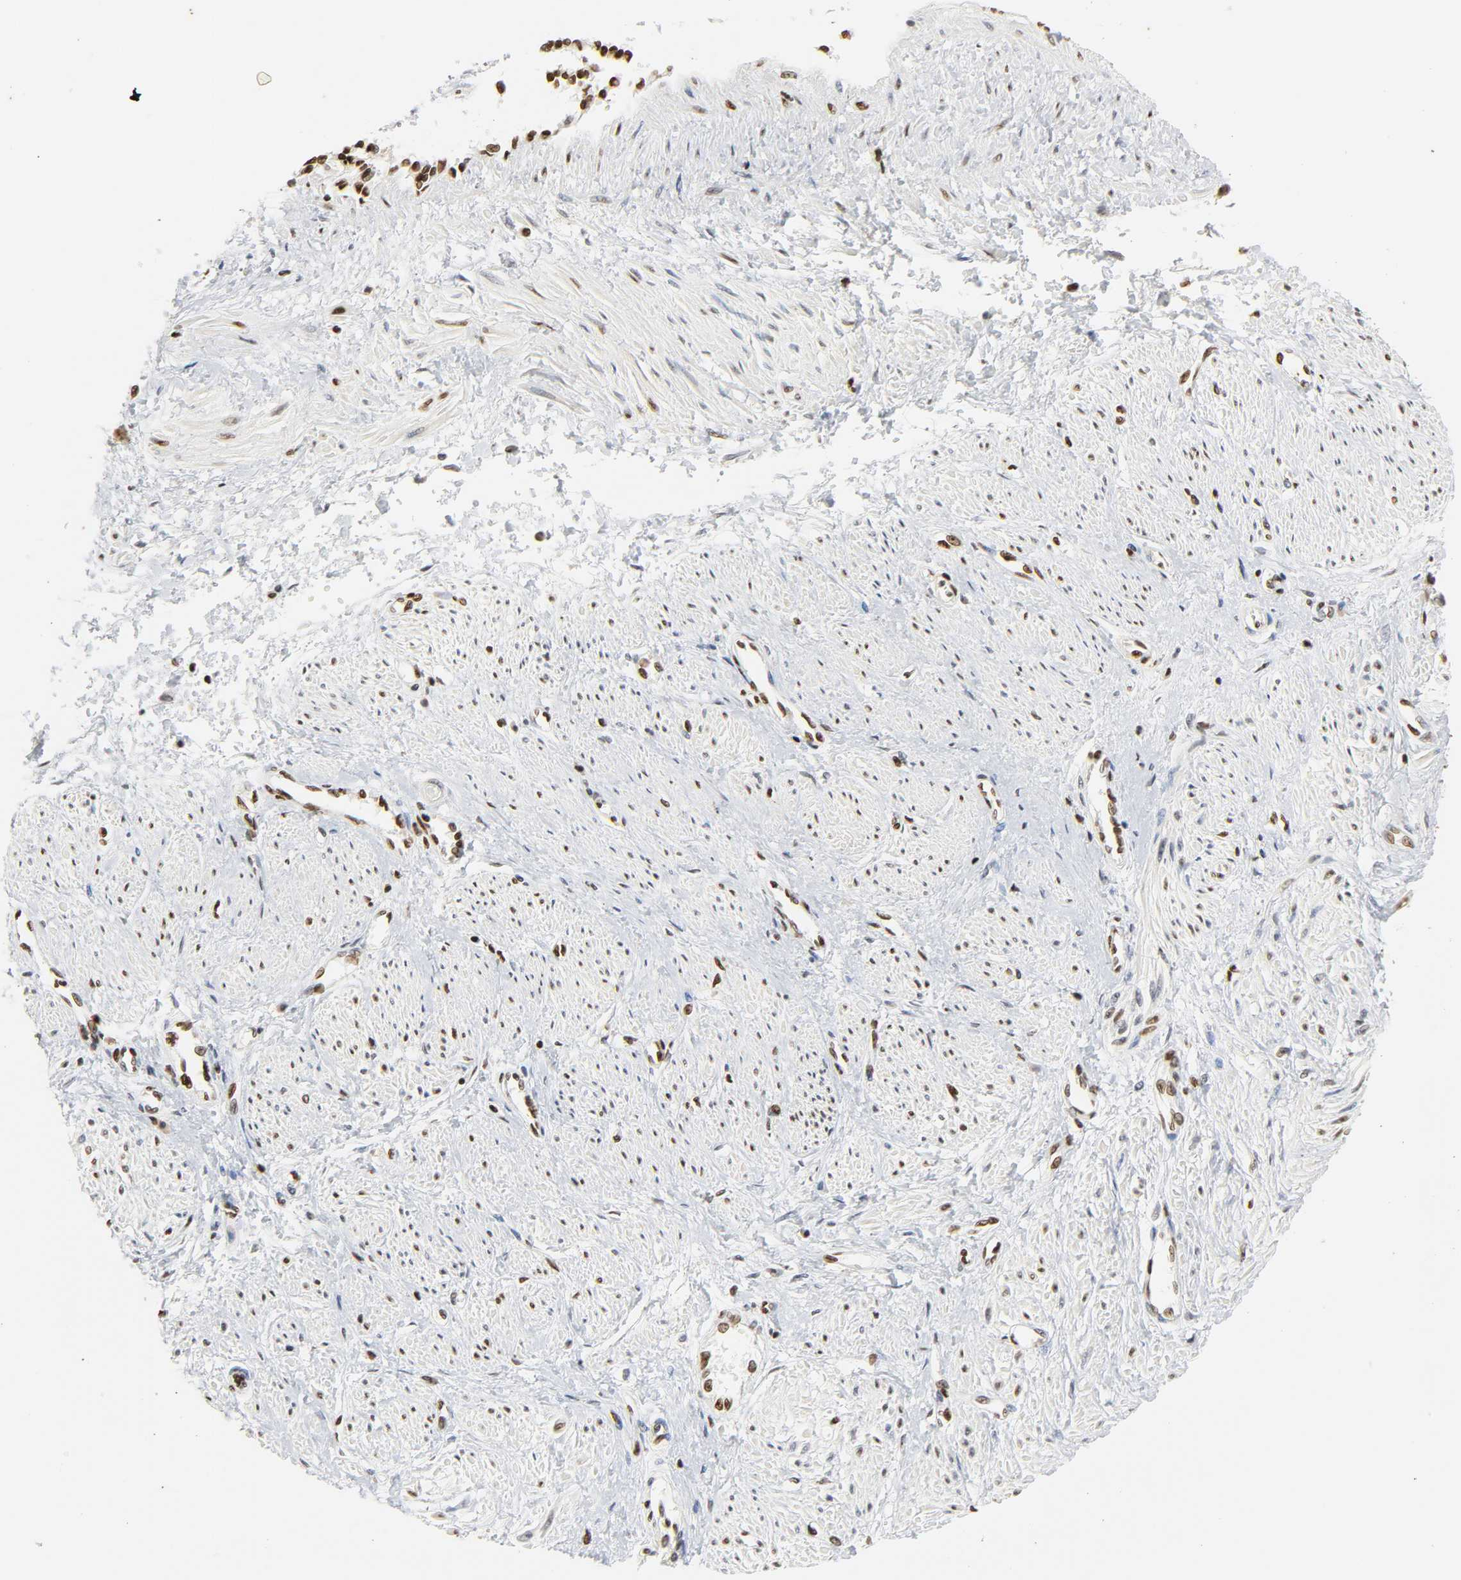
{"staining": {"intensity": "strong", "quantity": ">75%", "location": "nuclear"}, "tissue": "smooth muscle", "cell_type": "Smooth muscle cells", "image_type": "normal", "snomed": [{"axis": "morphology", "description": "Normal tissue, NOS"}, {"axis": "topography", "description": "Smooth muscle"}, {"axis": "topography", "description": "Uterus"}], "caption": "High-power microscopy captured an immunohistochemistry (IHC) micrograph of benign smooth muscle, revealing strong nuclear staining in about >75% of smooth muscle cells.", "gene": "HNRNPC", "patient": {"sex": "female", "age": 39}}